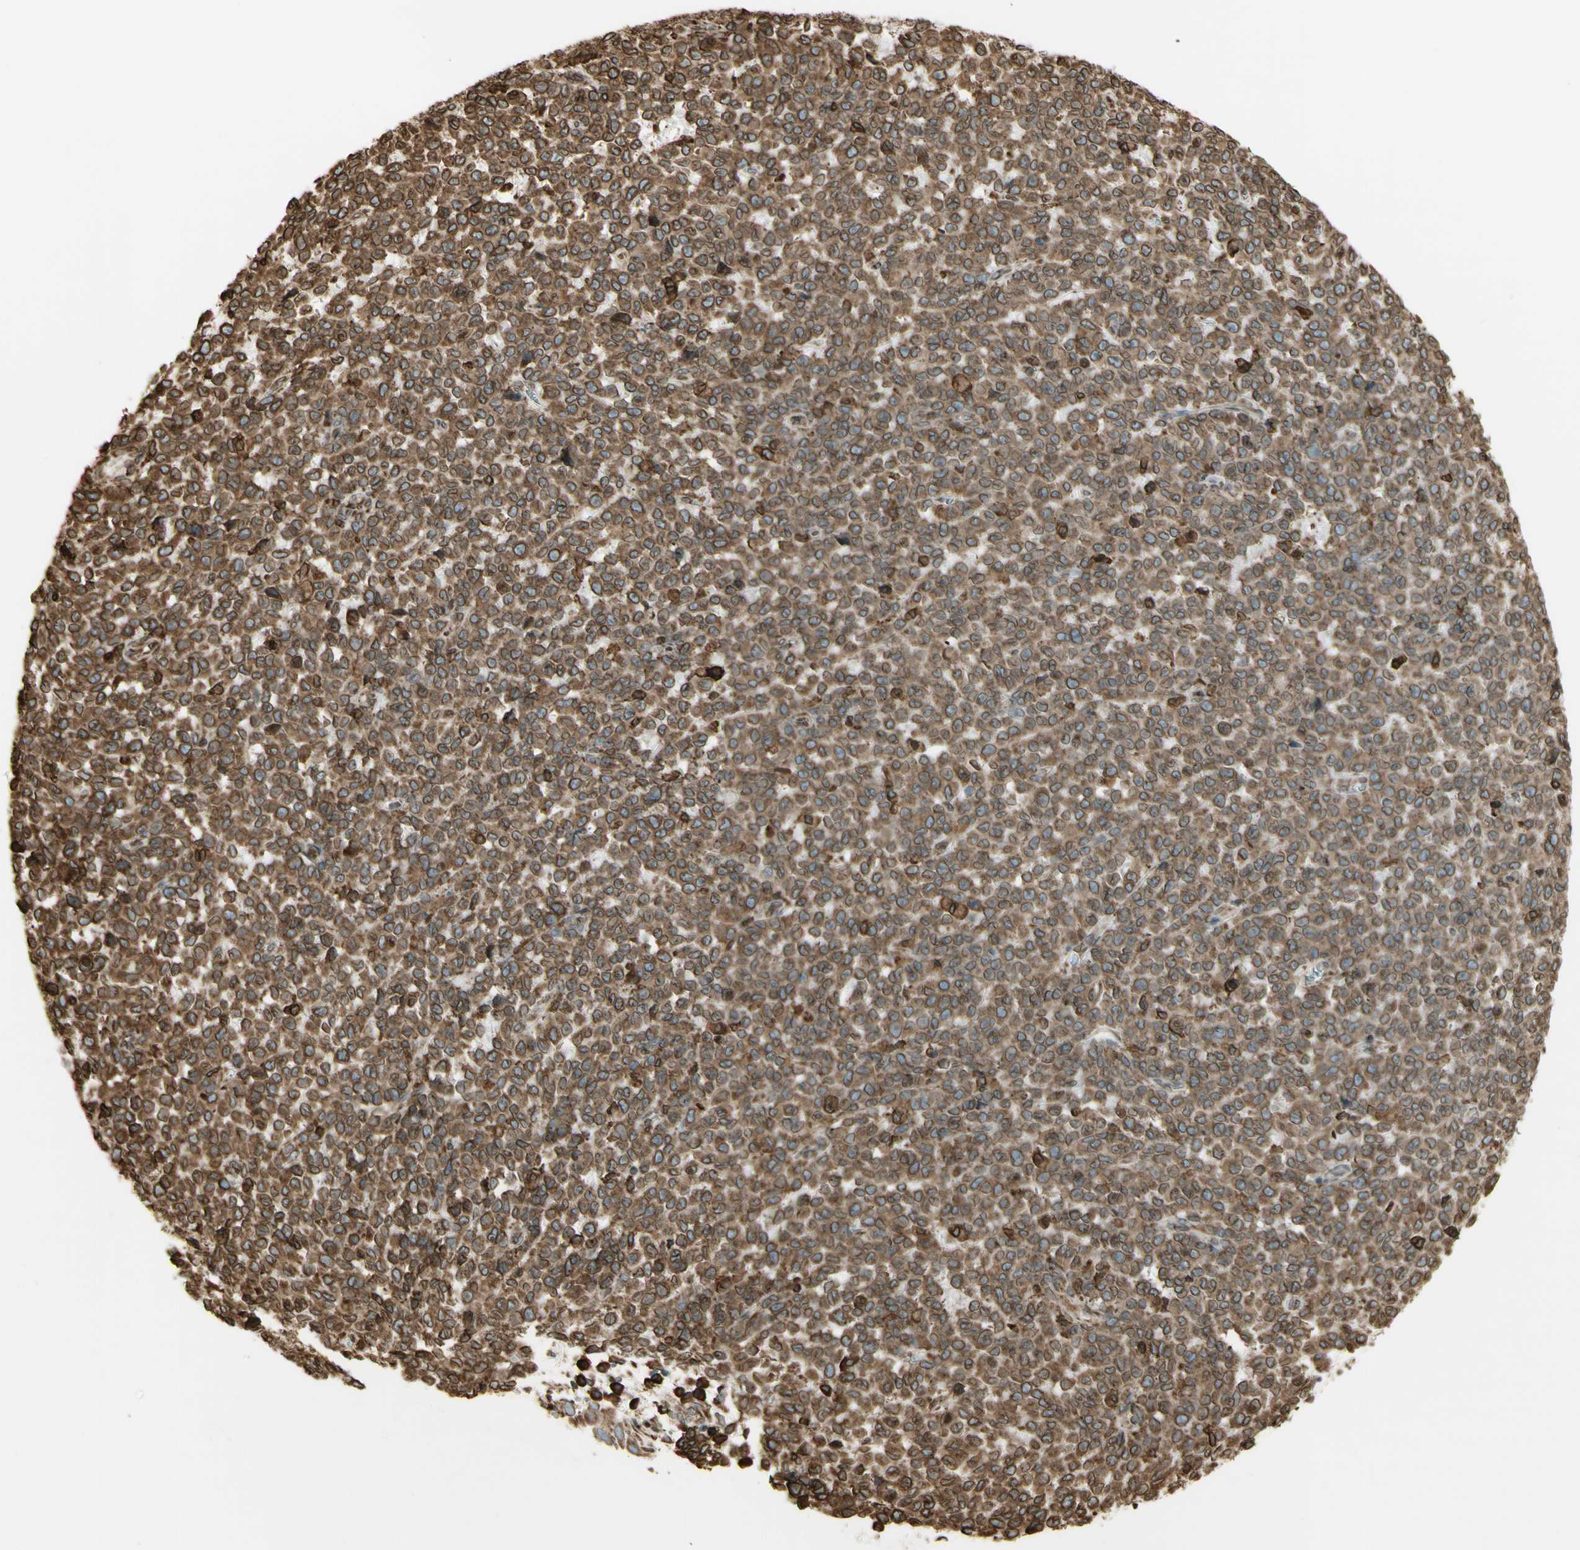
{"staining": {"intensity": "moderate", "quantity": ">75%", "location": "cytoplasmic/membranous"}, "tissue": "melanoma", "cell_type": "Tumor cells", "image_type": "cancer", "snomed": [{"axis": "morphology", "description": "Malignant melanoma, NOS"}, {"axis": "topography", "description": "Skin"}], "caption": "Moderate cytoplasmic/membranous expression for a protein is identified in approximately >75% of tumor cells of melanoma using IHC.", "gene": "CANX", "patient": {"sex": "female", "age": 82}}